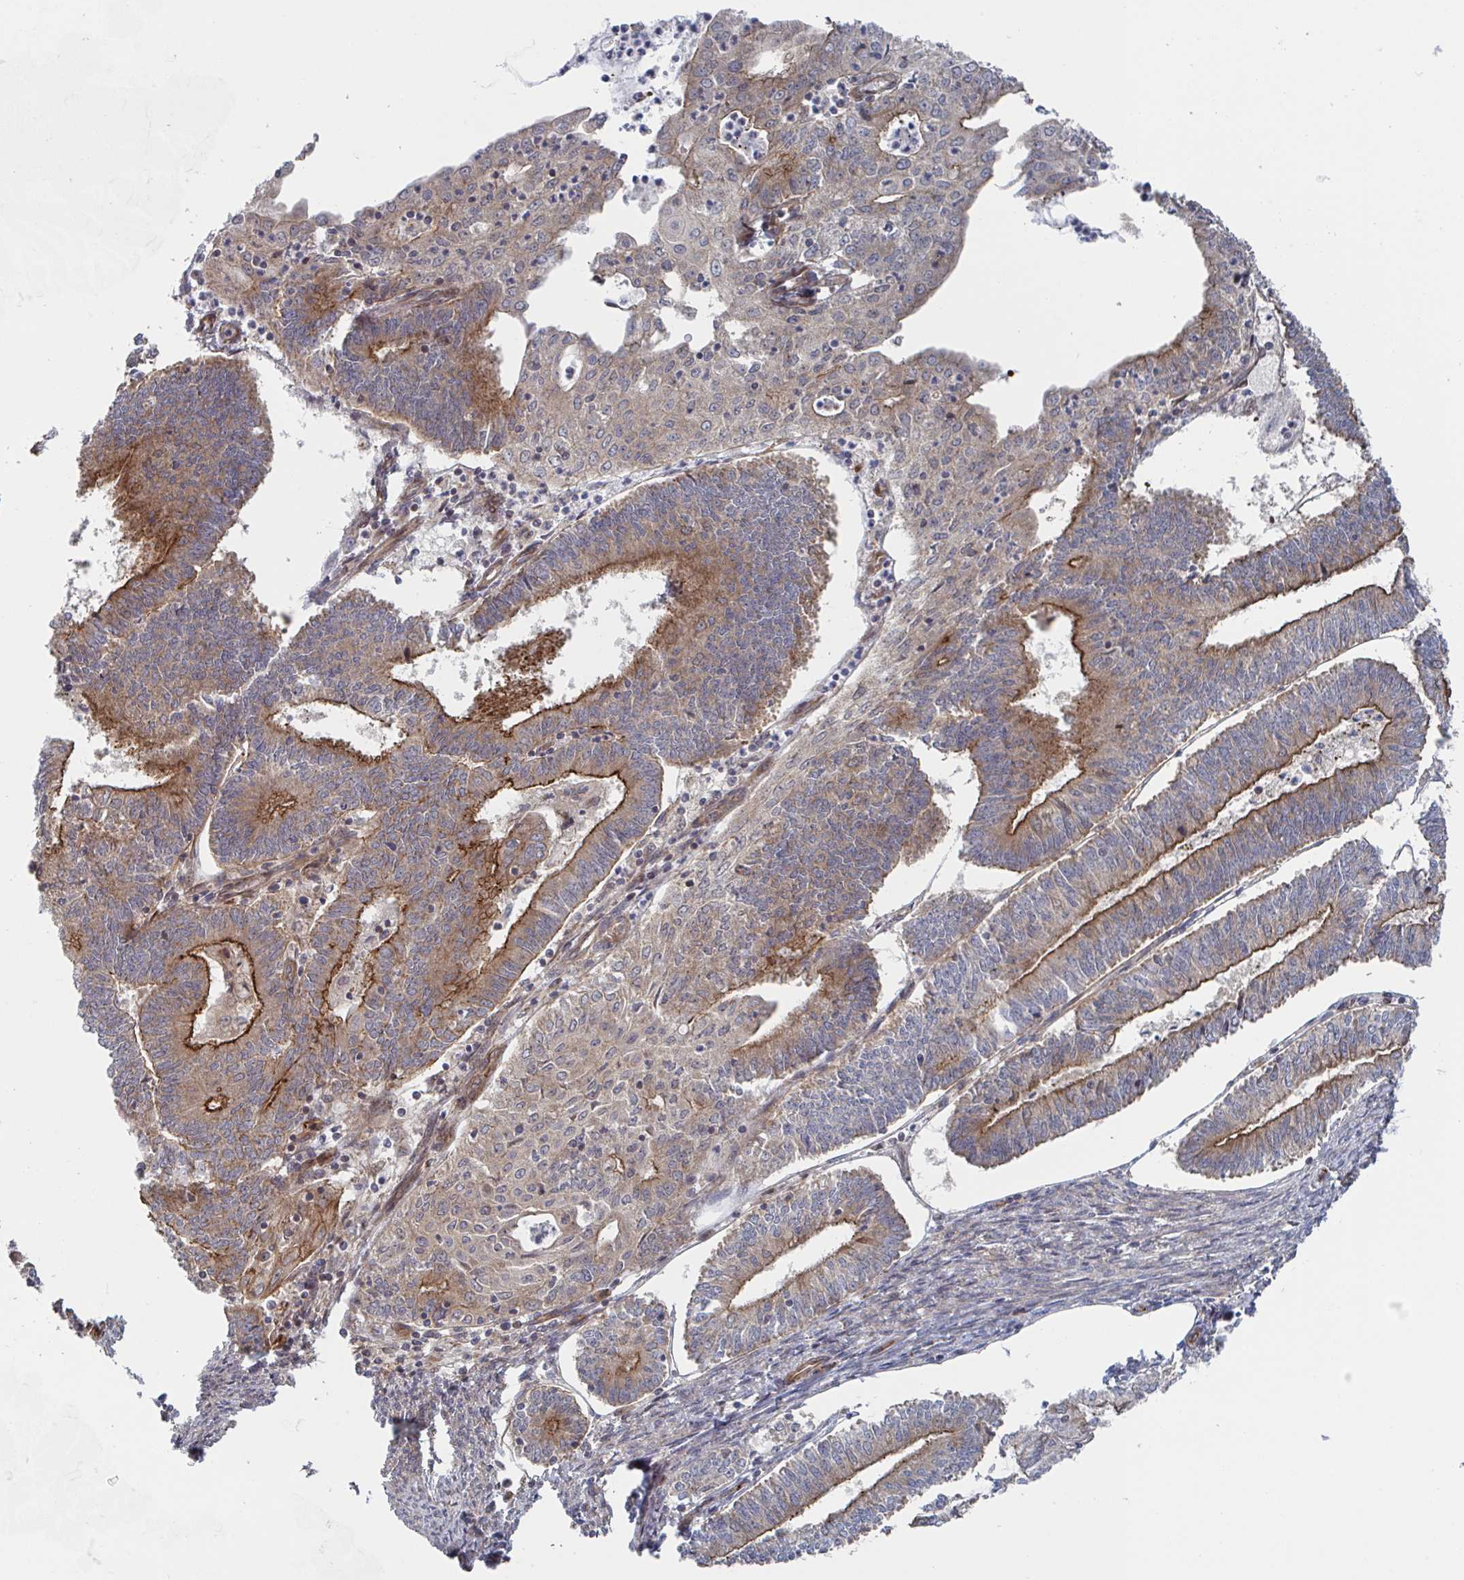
{"staining": {"intensity": "moderate", "quantity": "25%-75%", "location": "cytoplasmic/membranous"}, "tissue": "endometrial cancer", "cell_type": "Tumor cells", "image_type": "cancer", "snomed": [{"axis": "morphology", "description": "Adenocarcinoma, NOS"}, {"axis": "topography", "description": "Endometrium"}], "caption": "Protein analysis of endometrial cancer (adenocarcinoma) tissue reveals moderate cytoplasmic/membranous staining in approximately 25%-75% of tumor cells.", "gene": "DVL3", "patient": {"sex": "female", "age": 61}}